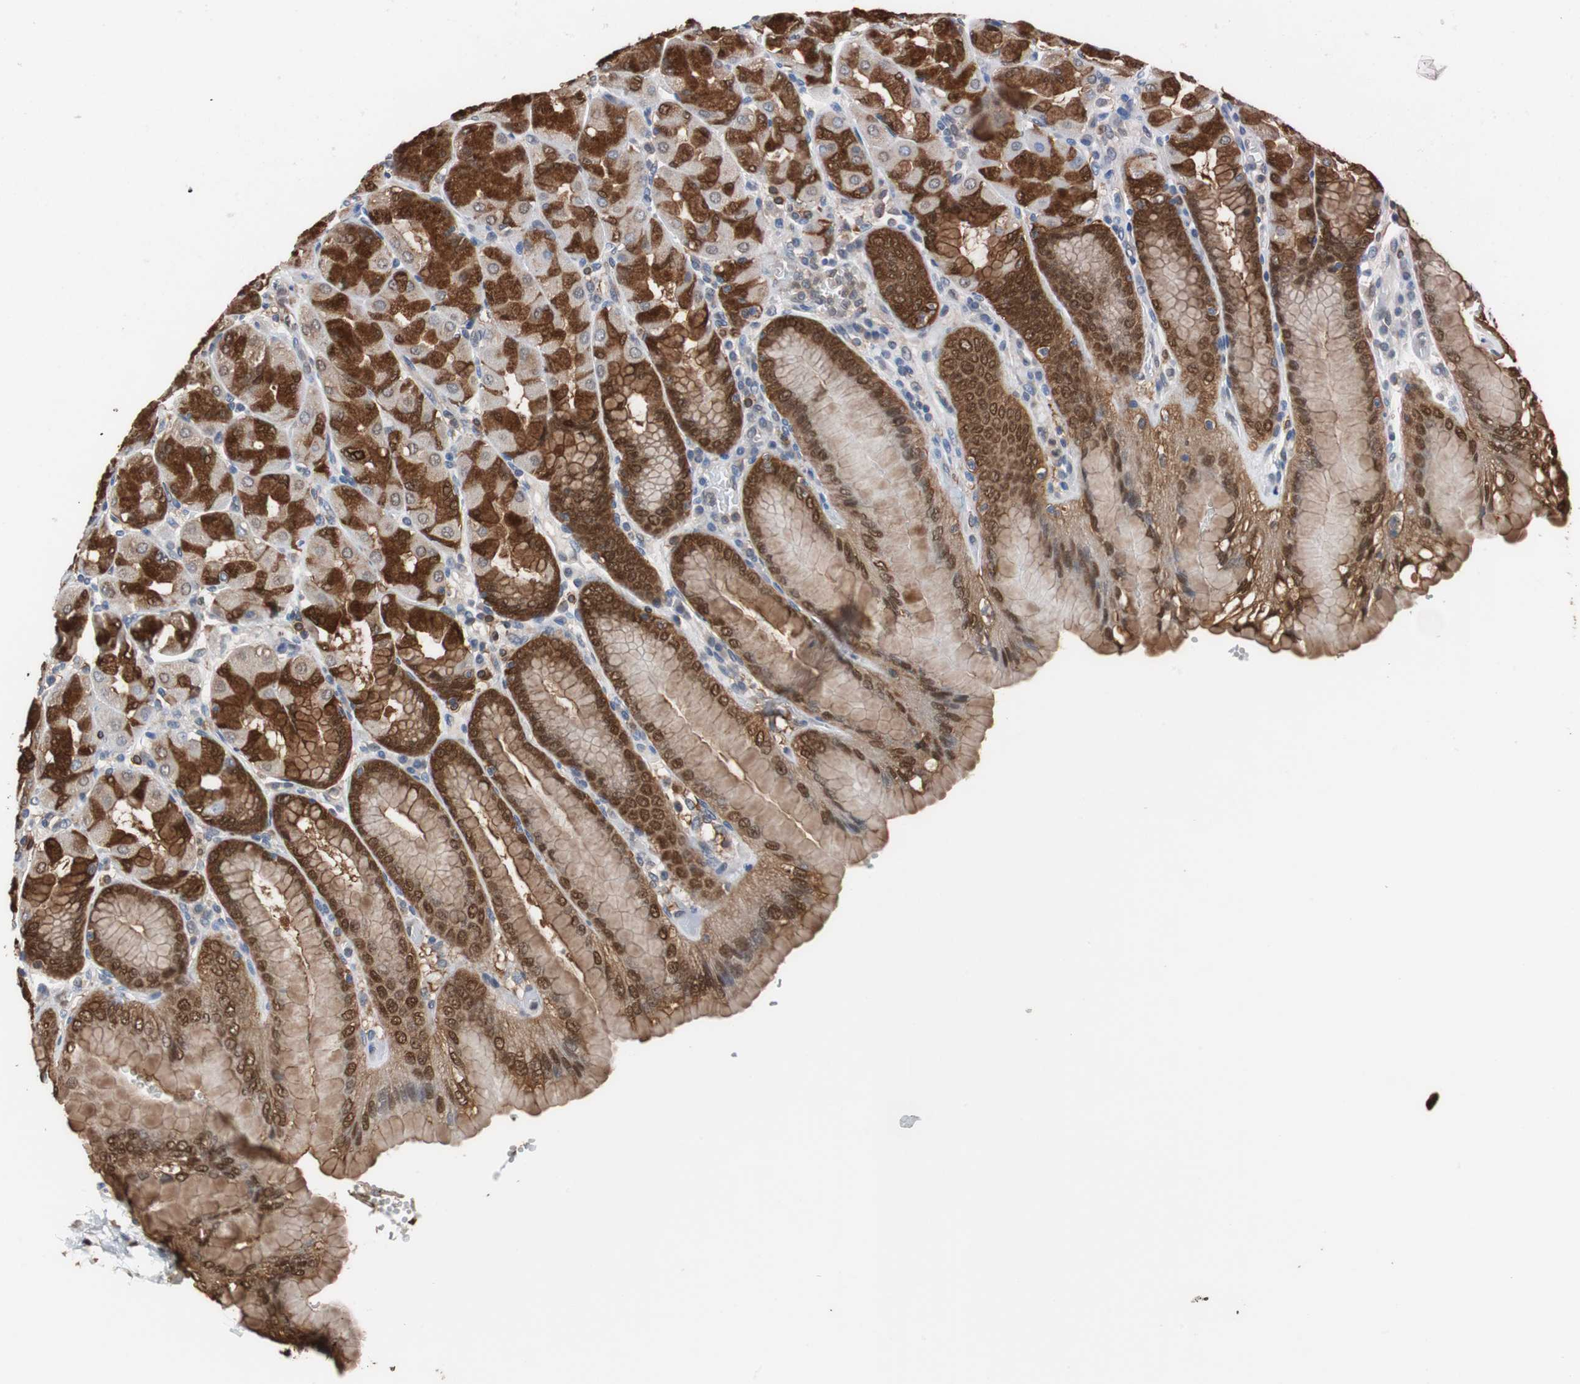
{"staining": {"intensity": "strong", "quantity": ">75%", "location": "cytoplasmic/membranous,nuclear"}, "tissue": "stomach", "cell_type": "Glandular cells", "image_type": "normal", "snomed": [{"axis": "morphology", "description": "Normal tissue, NOS"}, {"axis": "topography", "description": "Stomach, upper"}, {"axis": "topography", "description": "Stomach"}], "caption": "Glandular cells reveal high levels of strong cytoplasmic/membranous,nuclear staining in about >75% of cells in unremarkable stomach. The staining is performed using DAB (3,3'-diaminobenzidine) brown chromogen to label protein expression. The nuclei are counter-stained blue using hematoxylin.", "gene": "ANXA4", "patient": {"sex": "male", "age": 76}}